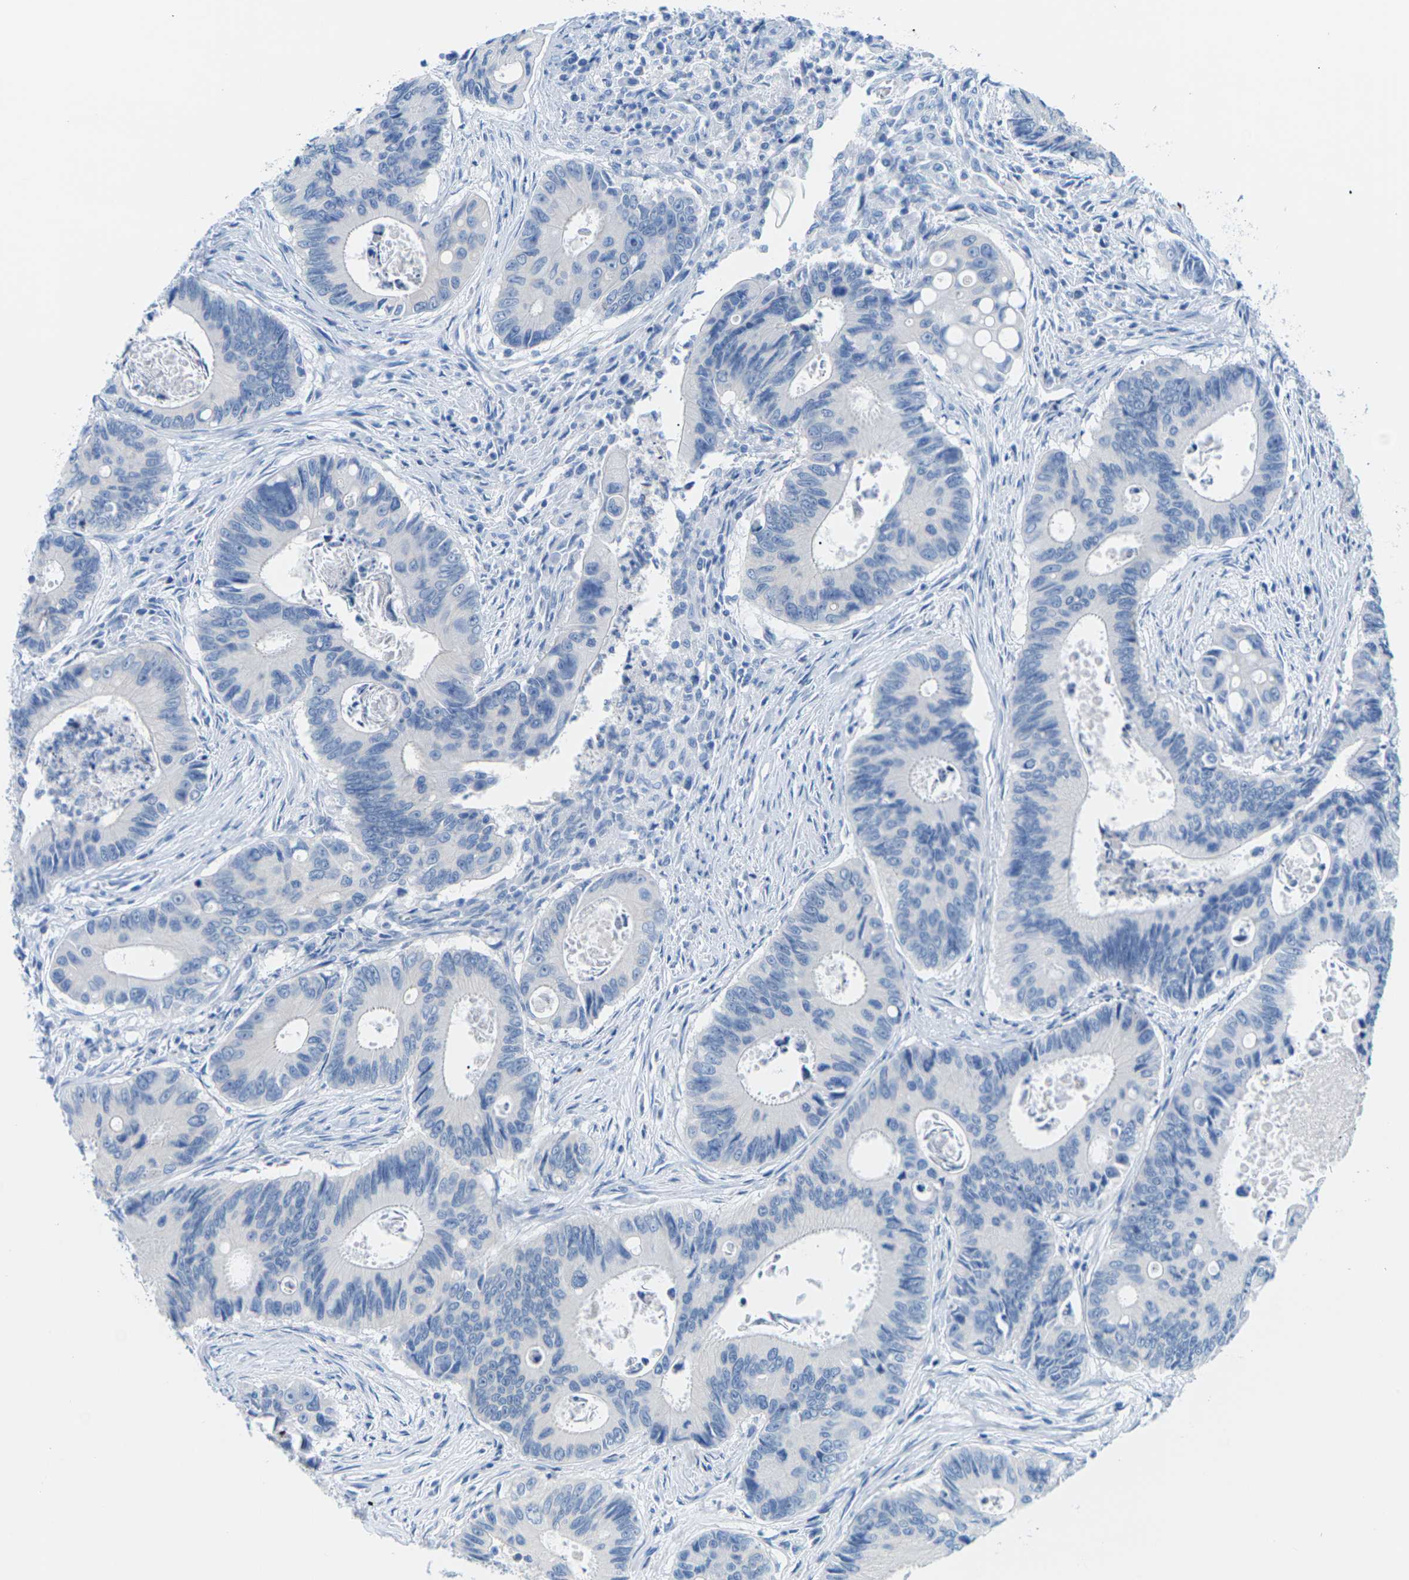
{"staining": {"intensity": "negative", "quantity": "none", "location": "none"}, "tissue": "colorectal cancer", "cell_type": "Tumor cells", "image_type": "cancer", "snomed": [{"axis": "morphology", "description": "Inflammation, NOS"}, {"axis": "morphology", "description": "Adenocarcinoma, NOS"}, {"axis": "topography", "description": "Colon"}], "caption": "This image is of colorectal cancer (adenocarcinoma) stained with immunohistochemistry (IHC) to label a protein in brown with the nuclei are counter-stained blue. There is no positivity in tumor cells.", "gene": "SLC12A1", "patient": {"sex": "male", "age": 72}}